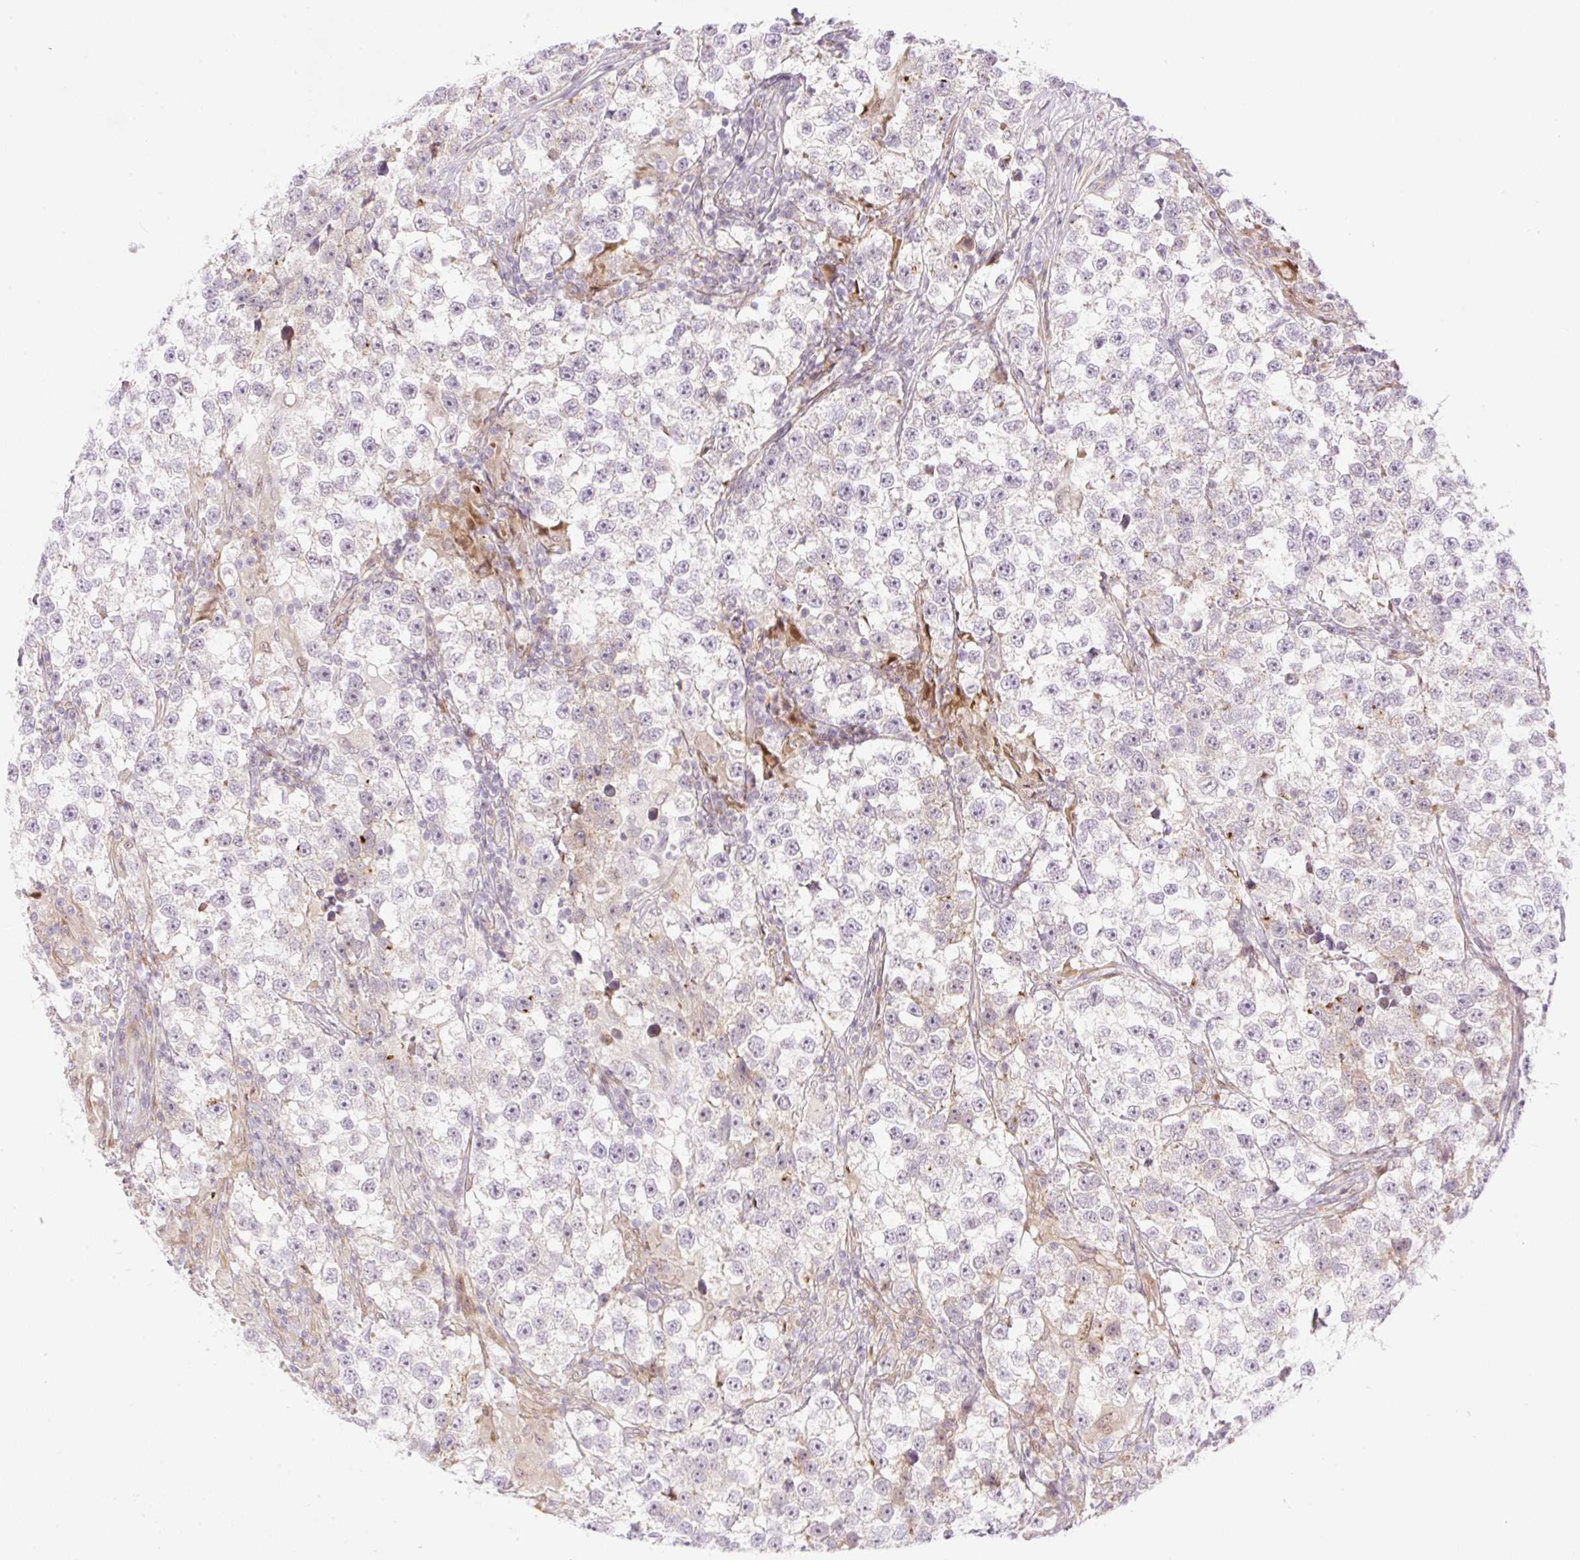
{"staining": {"intensity": "negative", "quantity": "none", "location": "none"}, "tissue": "testis cancer", "cell_type": "Tumor cells", "image_type": "cancer", "snomed": [{"axis": "morphology", "description": "Seminoma, NOS"}, {"axis": "topography", "description": "Testis"}], "caption": "An image of human testis cancer (seminoma) is negative for staining in tumor cells.", "gene": "ZFP41", "patient": {"sex": "male", "age": 46}}